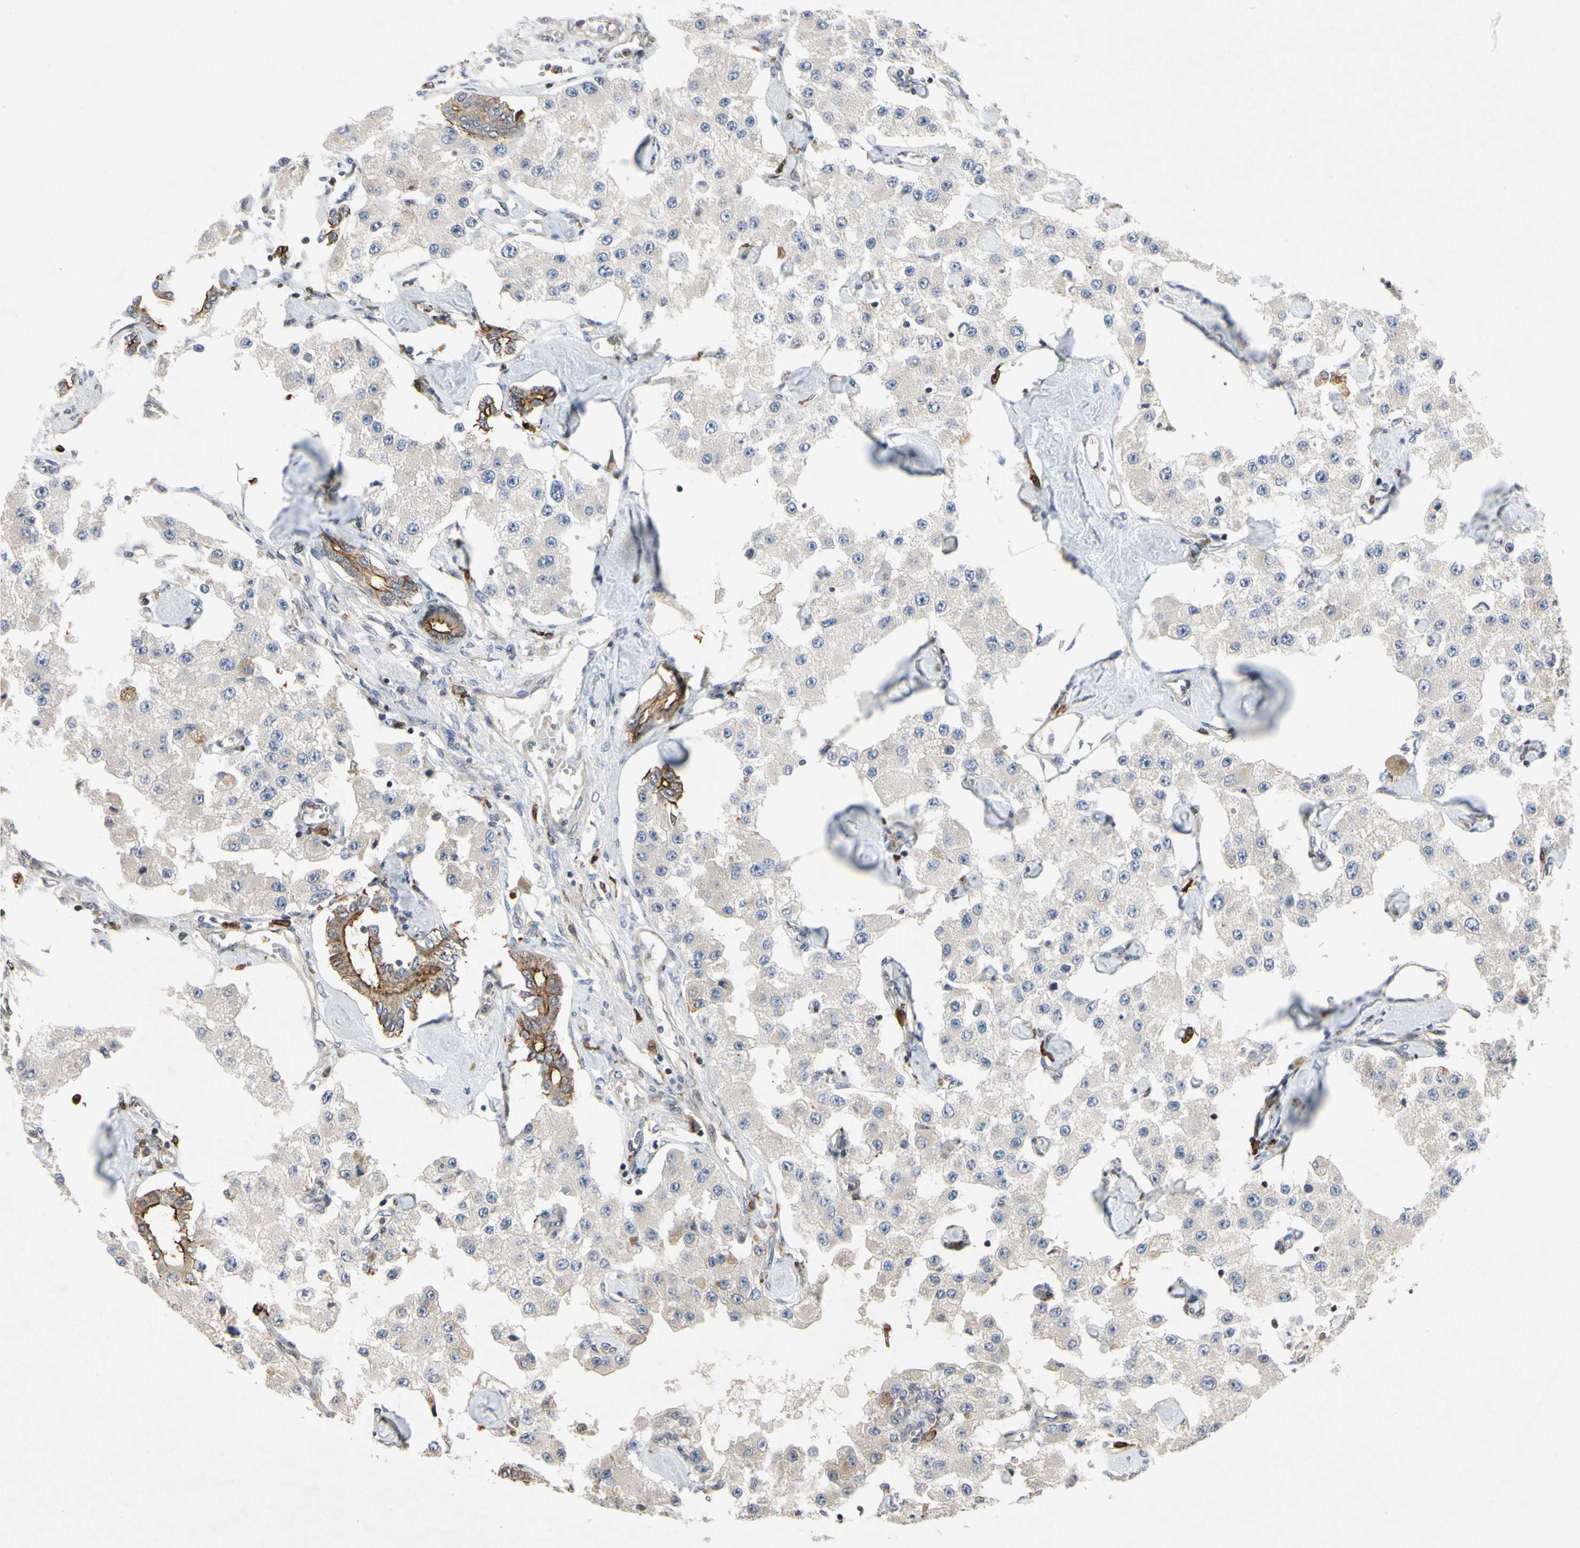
{"staining": {"intensity": "negative", "quantity": "none", "location": "none"}, "tissue": "carcinoid", "cell_type": "Tumor cells", "image_type": "cancer", "snomed": [{"axis": "morphology", "description": "Carcinoid, malignant, NOS"}, {"axis": "topography", "description": "Pancreas"}], "caption": "This is a micrograph of immunohistochemistry staining of carcinoid (malignant), which shows no staining in tumor cells.", "gene": "PLXNA2", "patient": {"sex": "male", "age": 41}}